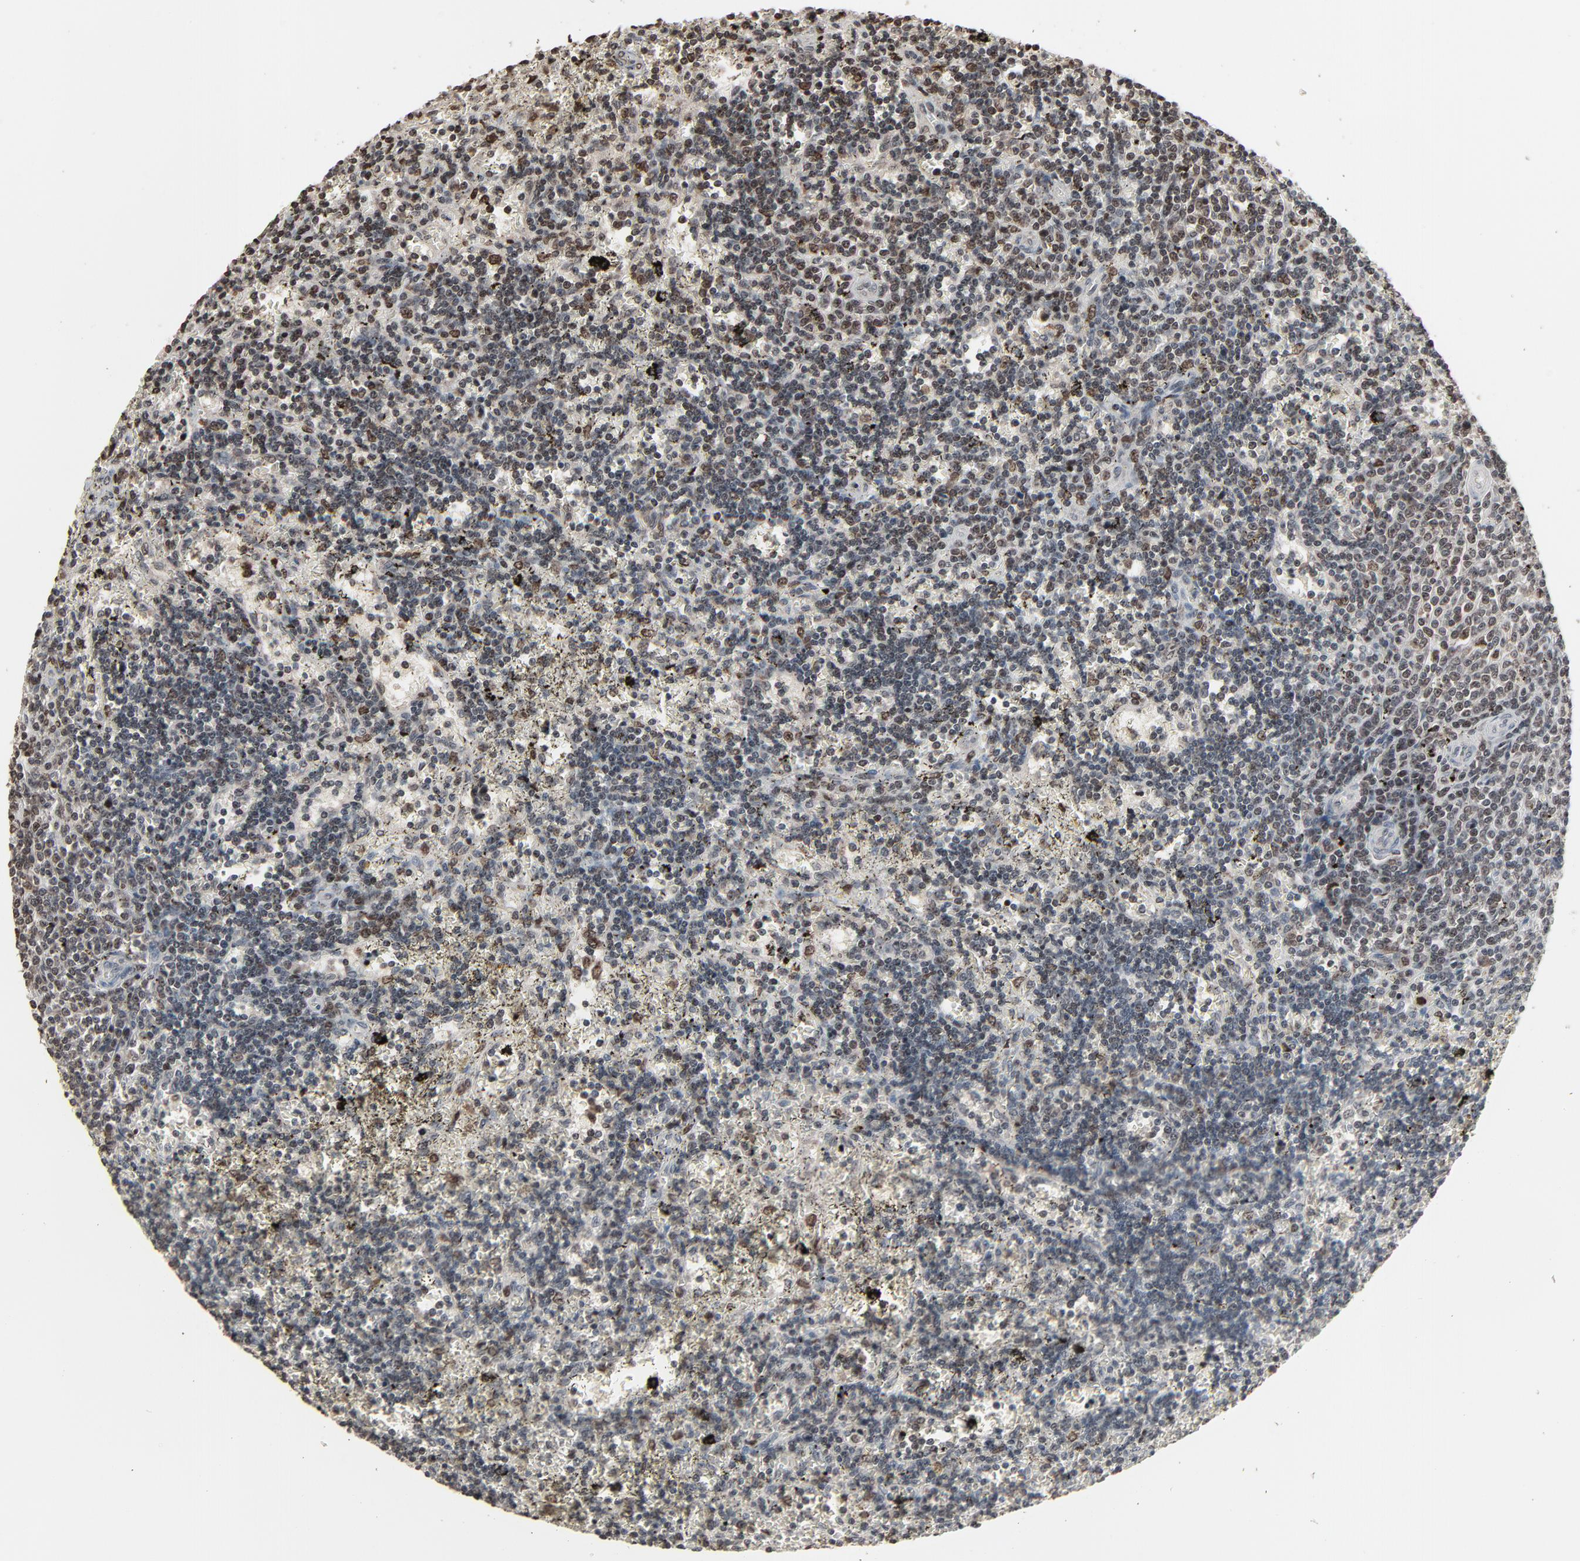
{"staining": {"intensity": "weak", "quantity": "25%-75%", "location": "nuclear"}, "tissue": "lymphoma", "cell_type": "Tumor cells", "image_type": "cancer", "snomed": [{"axis": "morphology", "description": "Malignant lymphoma, non-Hodgkin's type, Low grade"}, {"axis": "topography", "description": "Spleen"}], "caption": "Immunohistochemistry image of lymphoma stained for a protein (brown), which shows low levels of weak nuclear positivity in about 25%-75% of tumor cells.", "gene": "RPS6KA3", "patient": {"sex": "male", "age": 60}}